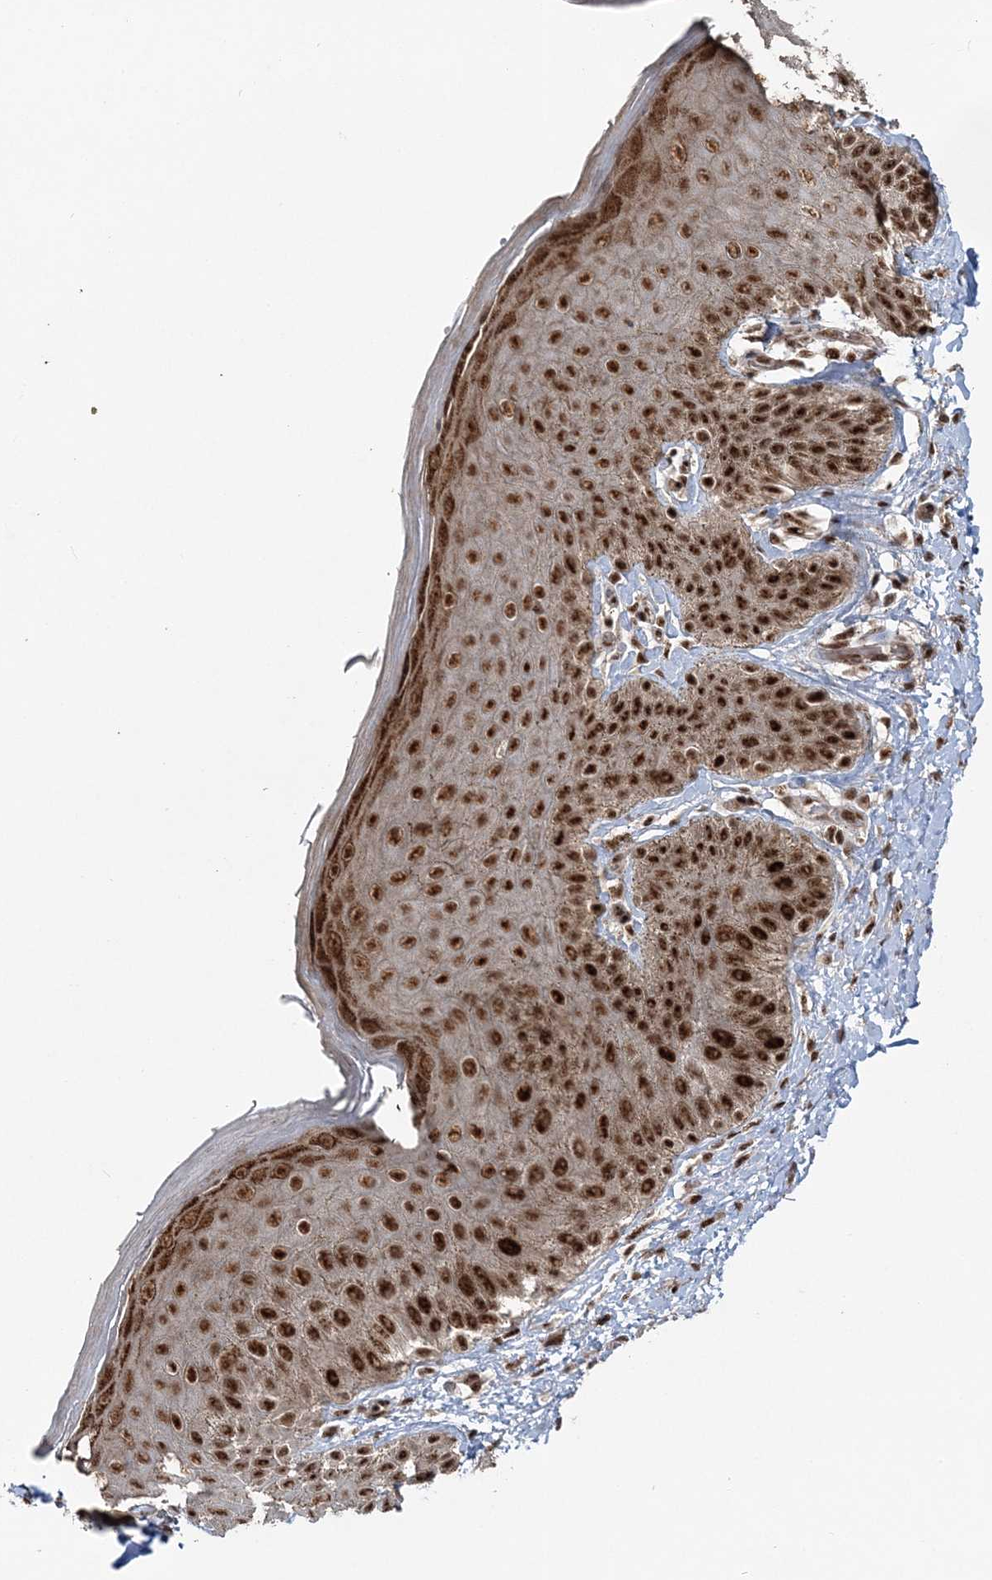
{"staining": {"intensity": "strong", "quantity": ">75%", "location": "nuclear"}, "tissue": "skin", "cell_type": "Epidermal cells", "image_type": "normal", "snomed": [{"axis": "morphology", "description": "Normal tissue, NOS"}, {"axis": "topography", "description": "Anal"}], "caption": "The immunohistochemical stain labels strong nuclear staining in epidermal cells of normal skin.", "gene": "EXOSC8", "patient": {"sex": "male", "age": 44}}